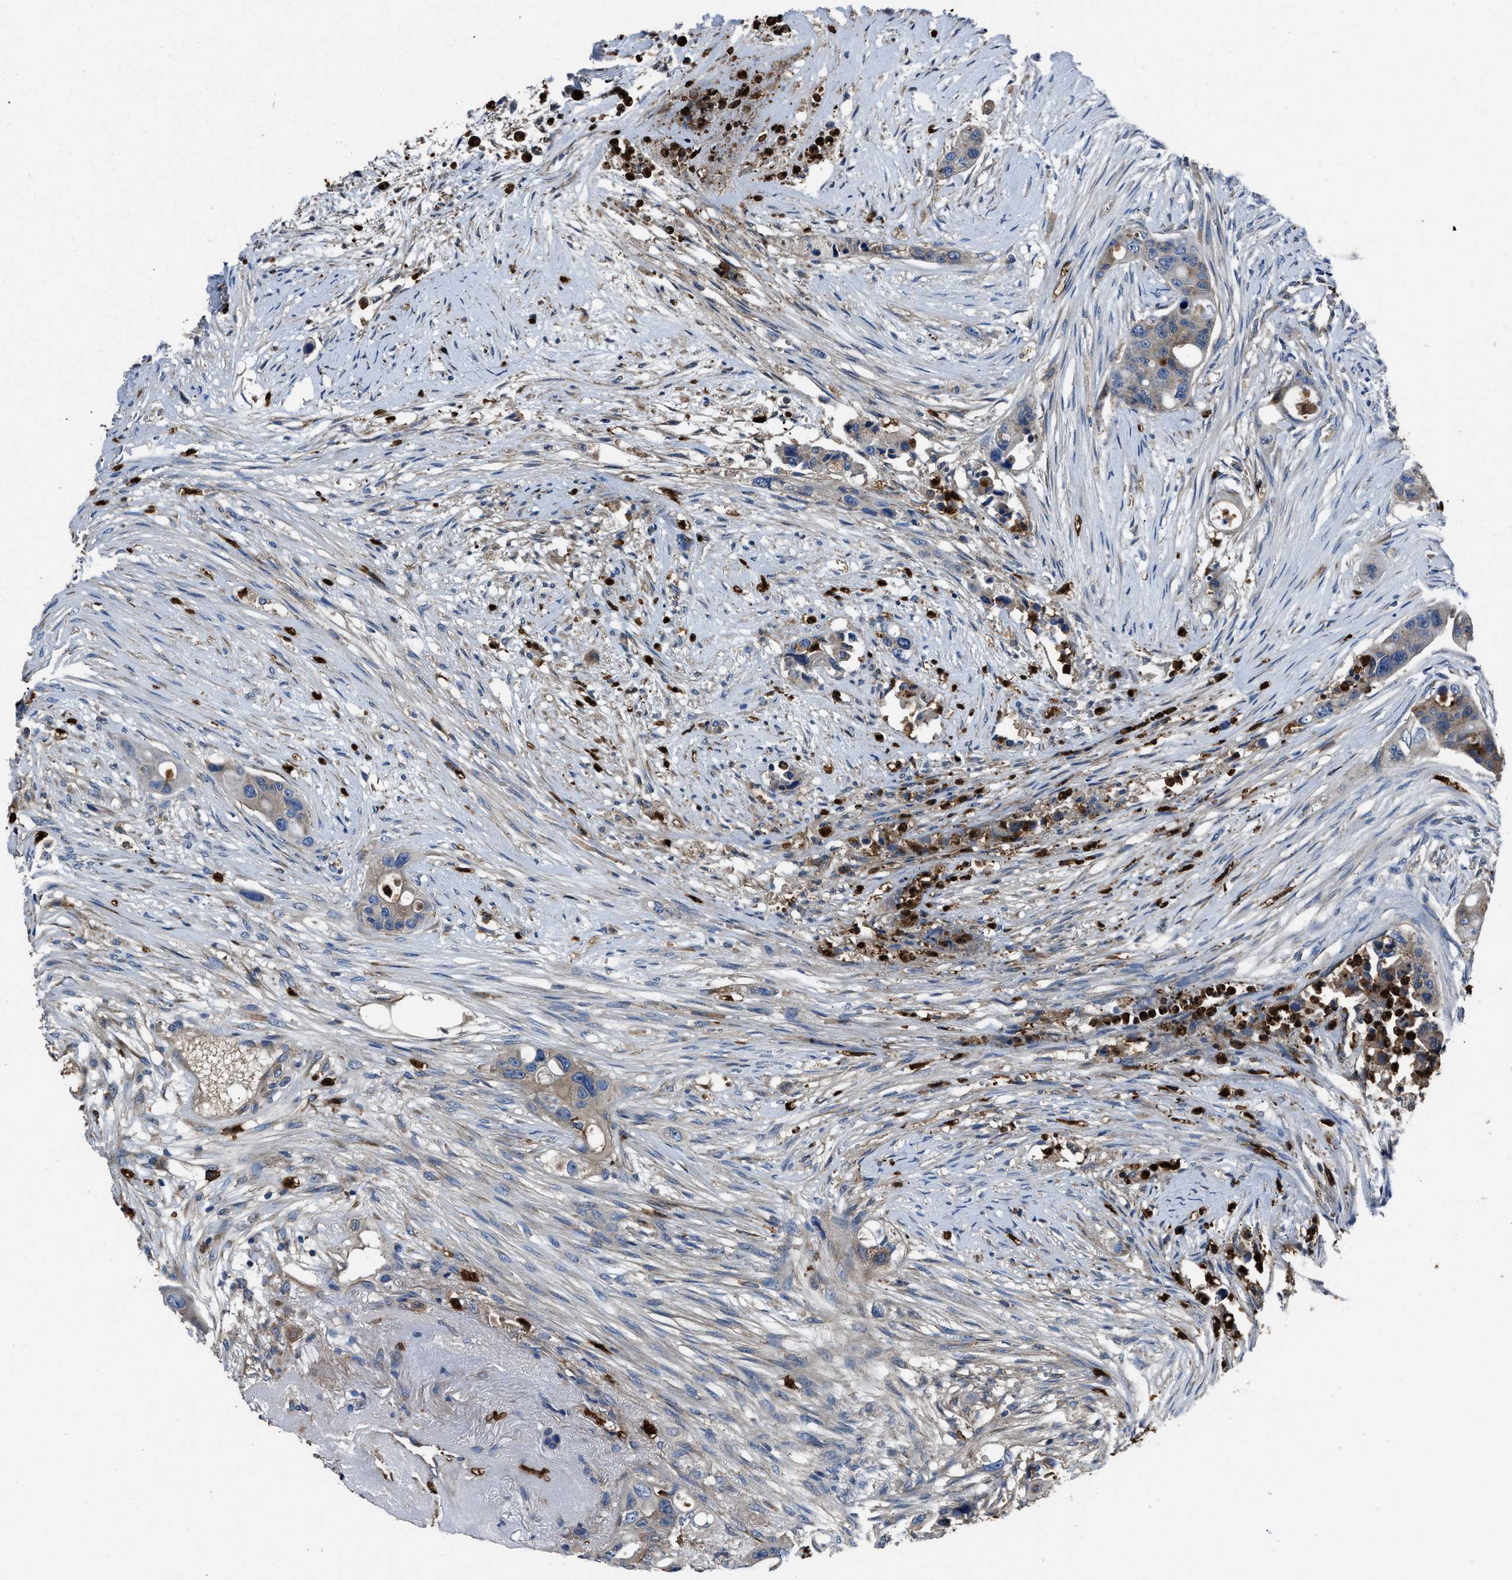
{"staining": {"intensity": "negative", "quantity": "none", "location": "none"}, "tissue": "colorectal cancer", "cell_type": "Tumor cells", "image_type": "cancer", "snomed": [{"axis": "morphology", "description": "Adenocarcinoma, NOS"}, {"axis": "topography", "description": "Colon"}], "caption": "Immunohistochemistry micrograph of colorectal adenocarcinoma stained for a protein (brown), which displays no expression in tumor cells.", "gene": "ANGPT1", "patient": {"sex": "female", "age": 57}}